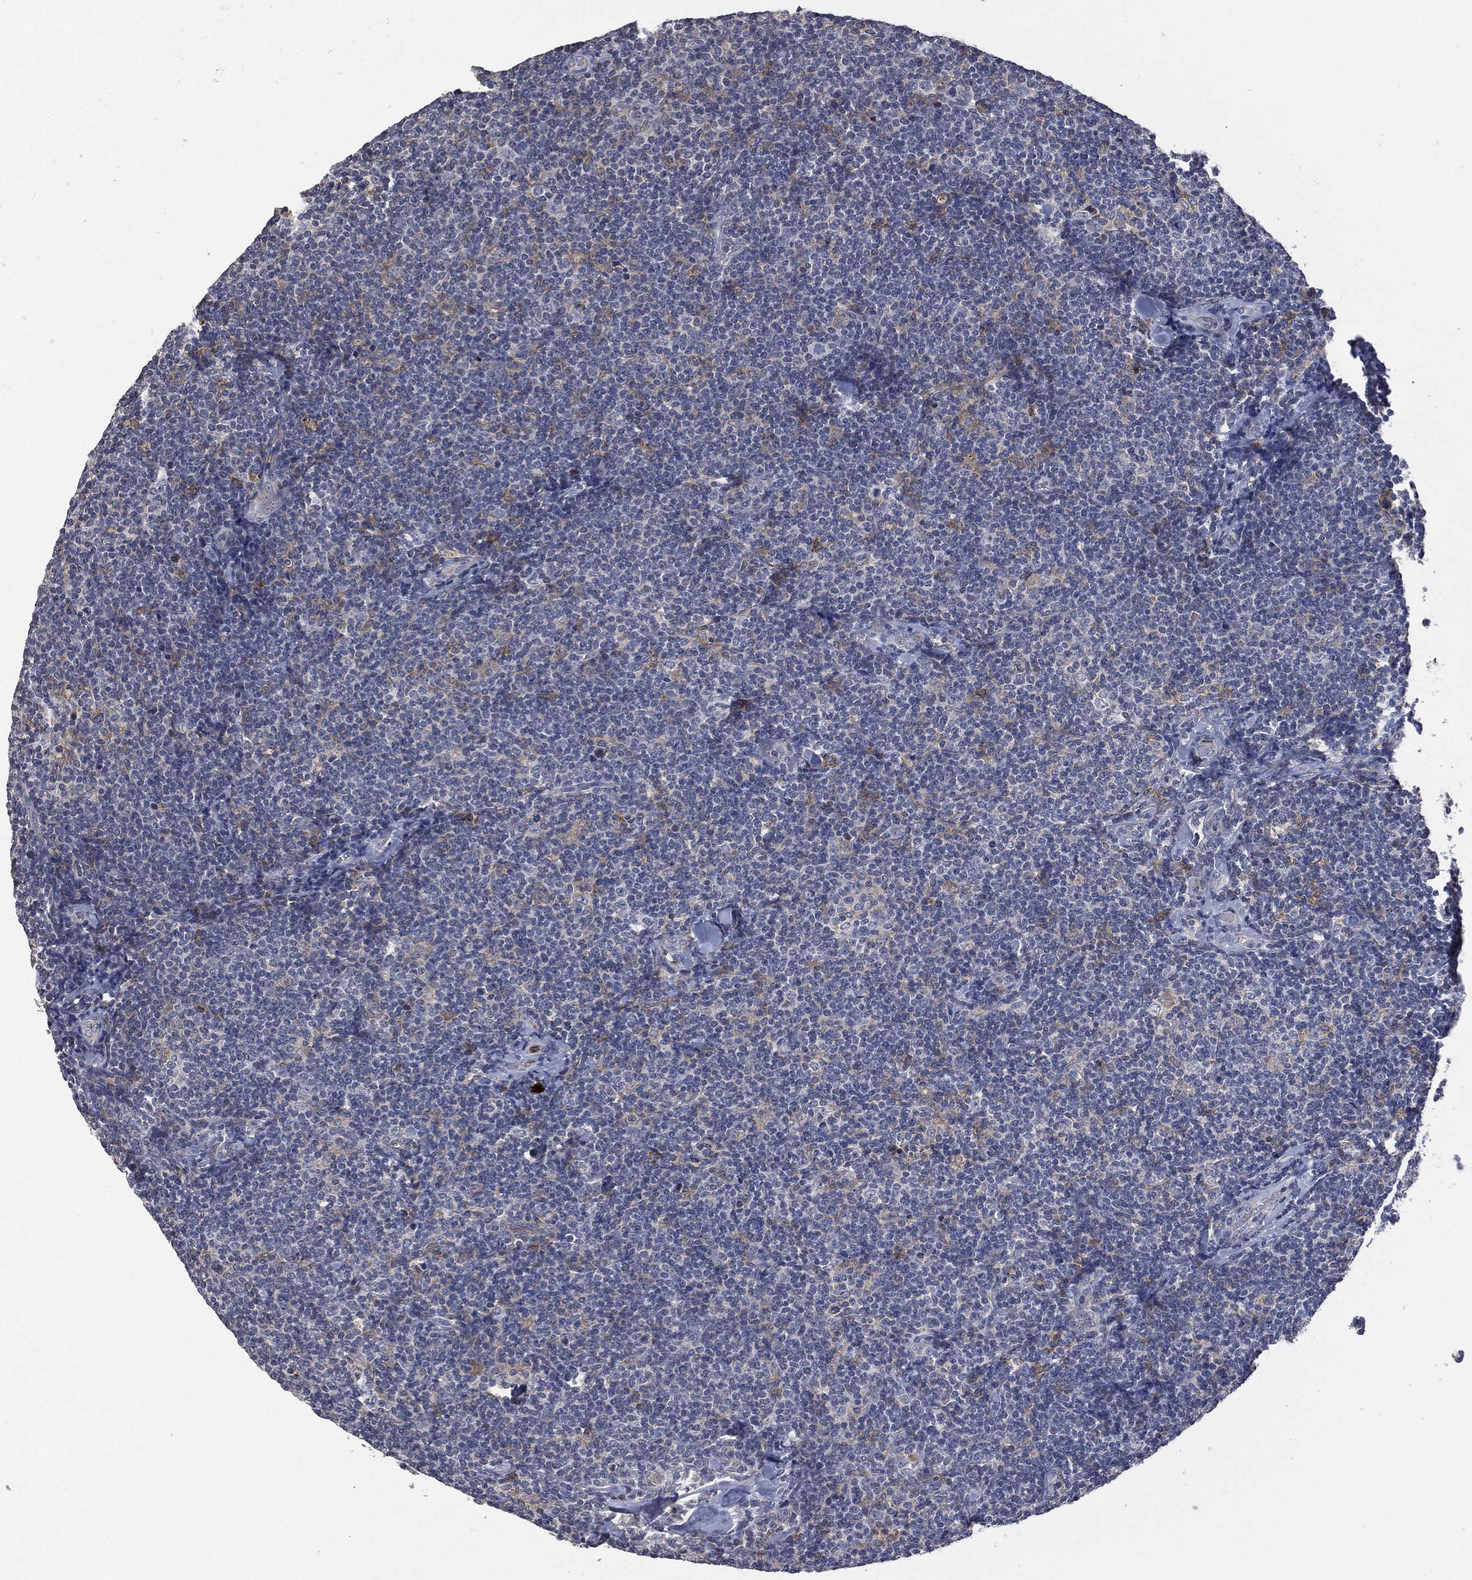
{"staining": {"intensity": "weak", "quantity": "<25%", "location": "cytoplasmic/membranous"}, "tissue": "lymphoma", "cell_type": "Tumor cells", "image_type": "cancer", "snomed": [{"axis": "morphology", "description": "Malignant lymphoma, non-Hodgkin's type, Low grade"}, {"axis": "topography", "description": "Lymph node"}], "caption": "Tumor cells are negative for protein expression in human malignant lymphoma, non-Hodgkin's type (low-grade).", "gene": "CD33", "patient": {"sex": "female", "age": 56}}